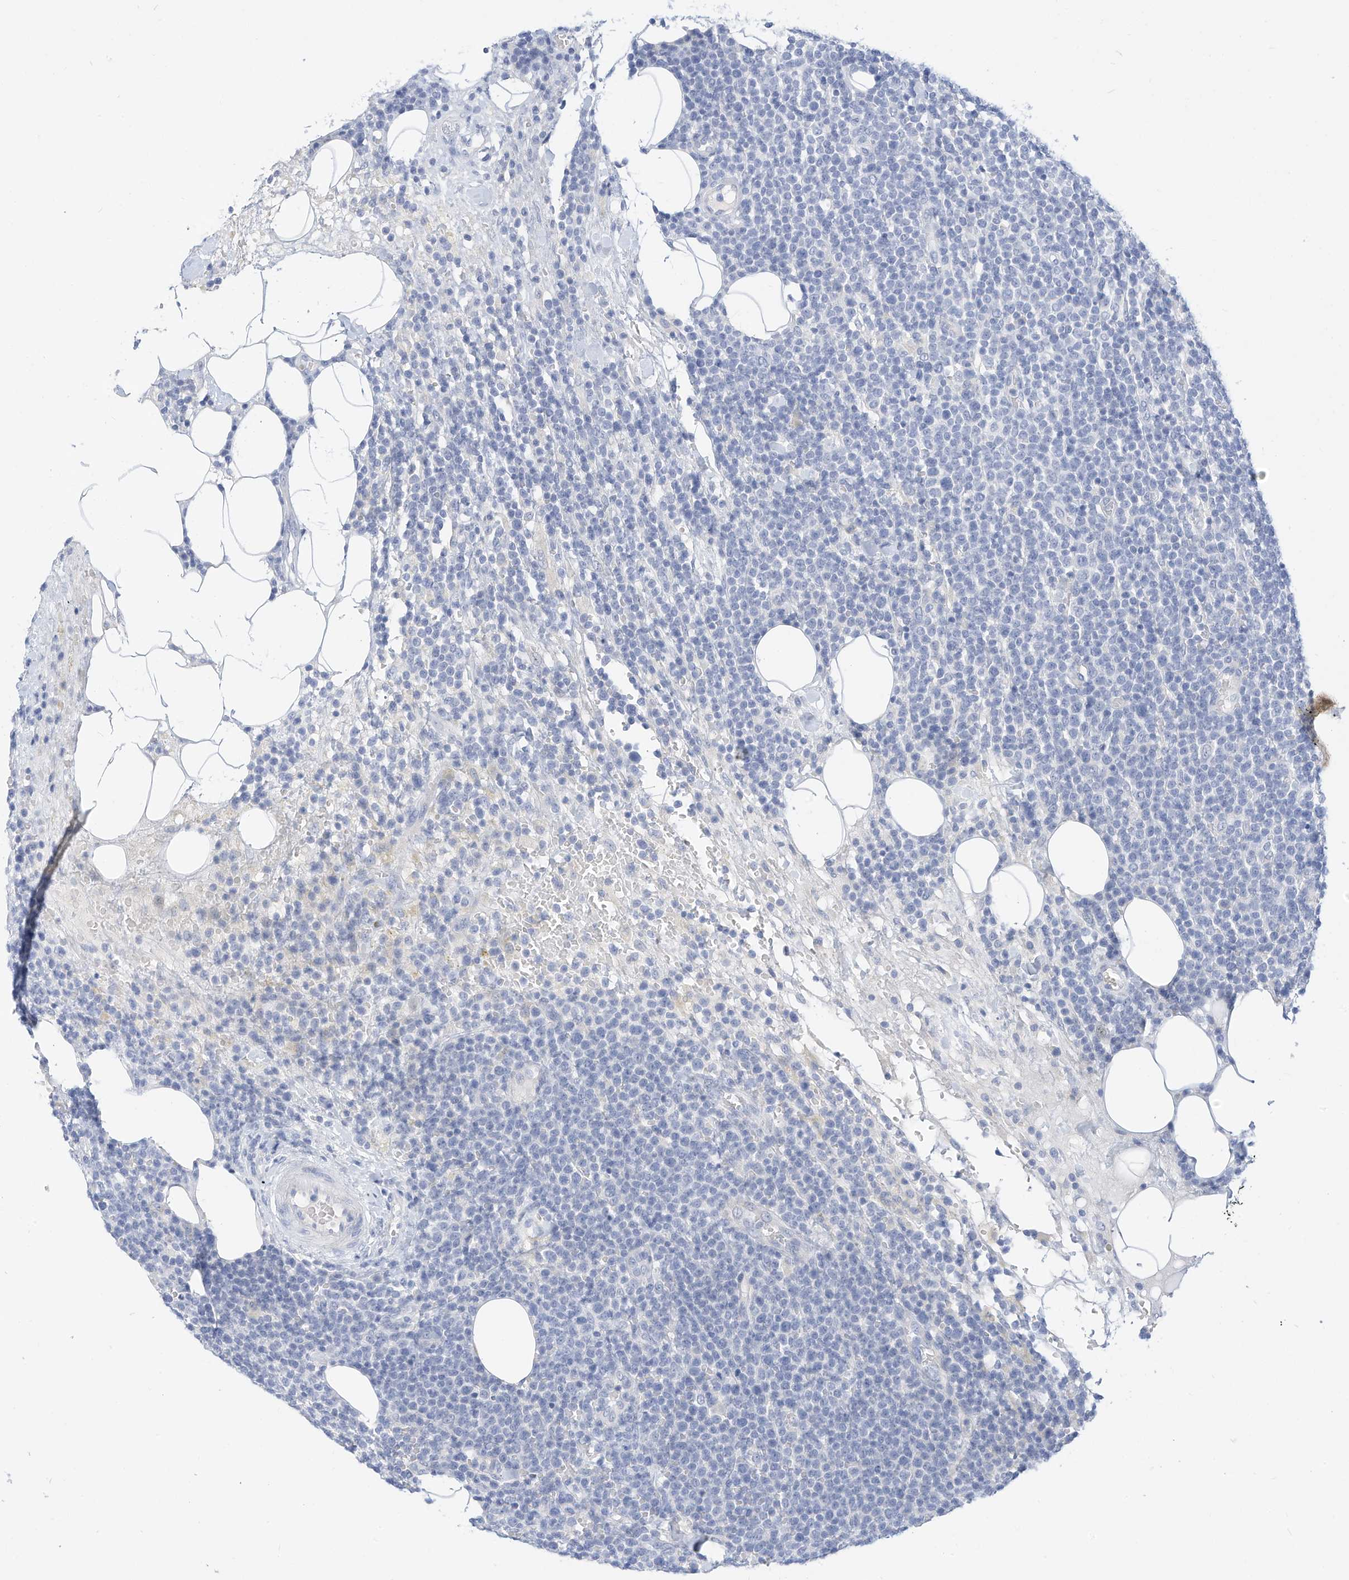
{"staining": {"intensity": "negative", "quantity": "none", "location": "none"}, "tissue": "lymphoma", "cell_type": "Tumor cells", "image_type": "cancer", "snomed": [{"axis": "morphology", "description": "Malignant lymphoma, non-Hodgkin's type, High grade"}, {"axis": "topography", "description": "Lymph node"}], "caption": "Immunohistochemistry histopathology image of high-grade malignant lymphoma, non-Hodgkin's type stained for a protein (brown), which demonstrates no positivity in tumor cells.", "gene": "SPOCD1", "patient": {"sex": "male", "age": 61}}